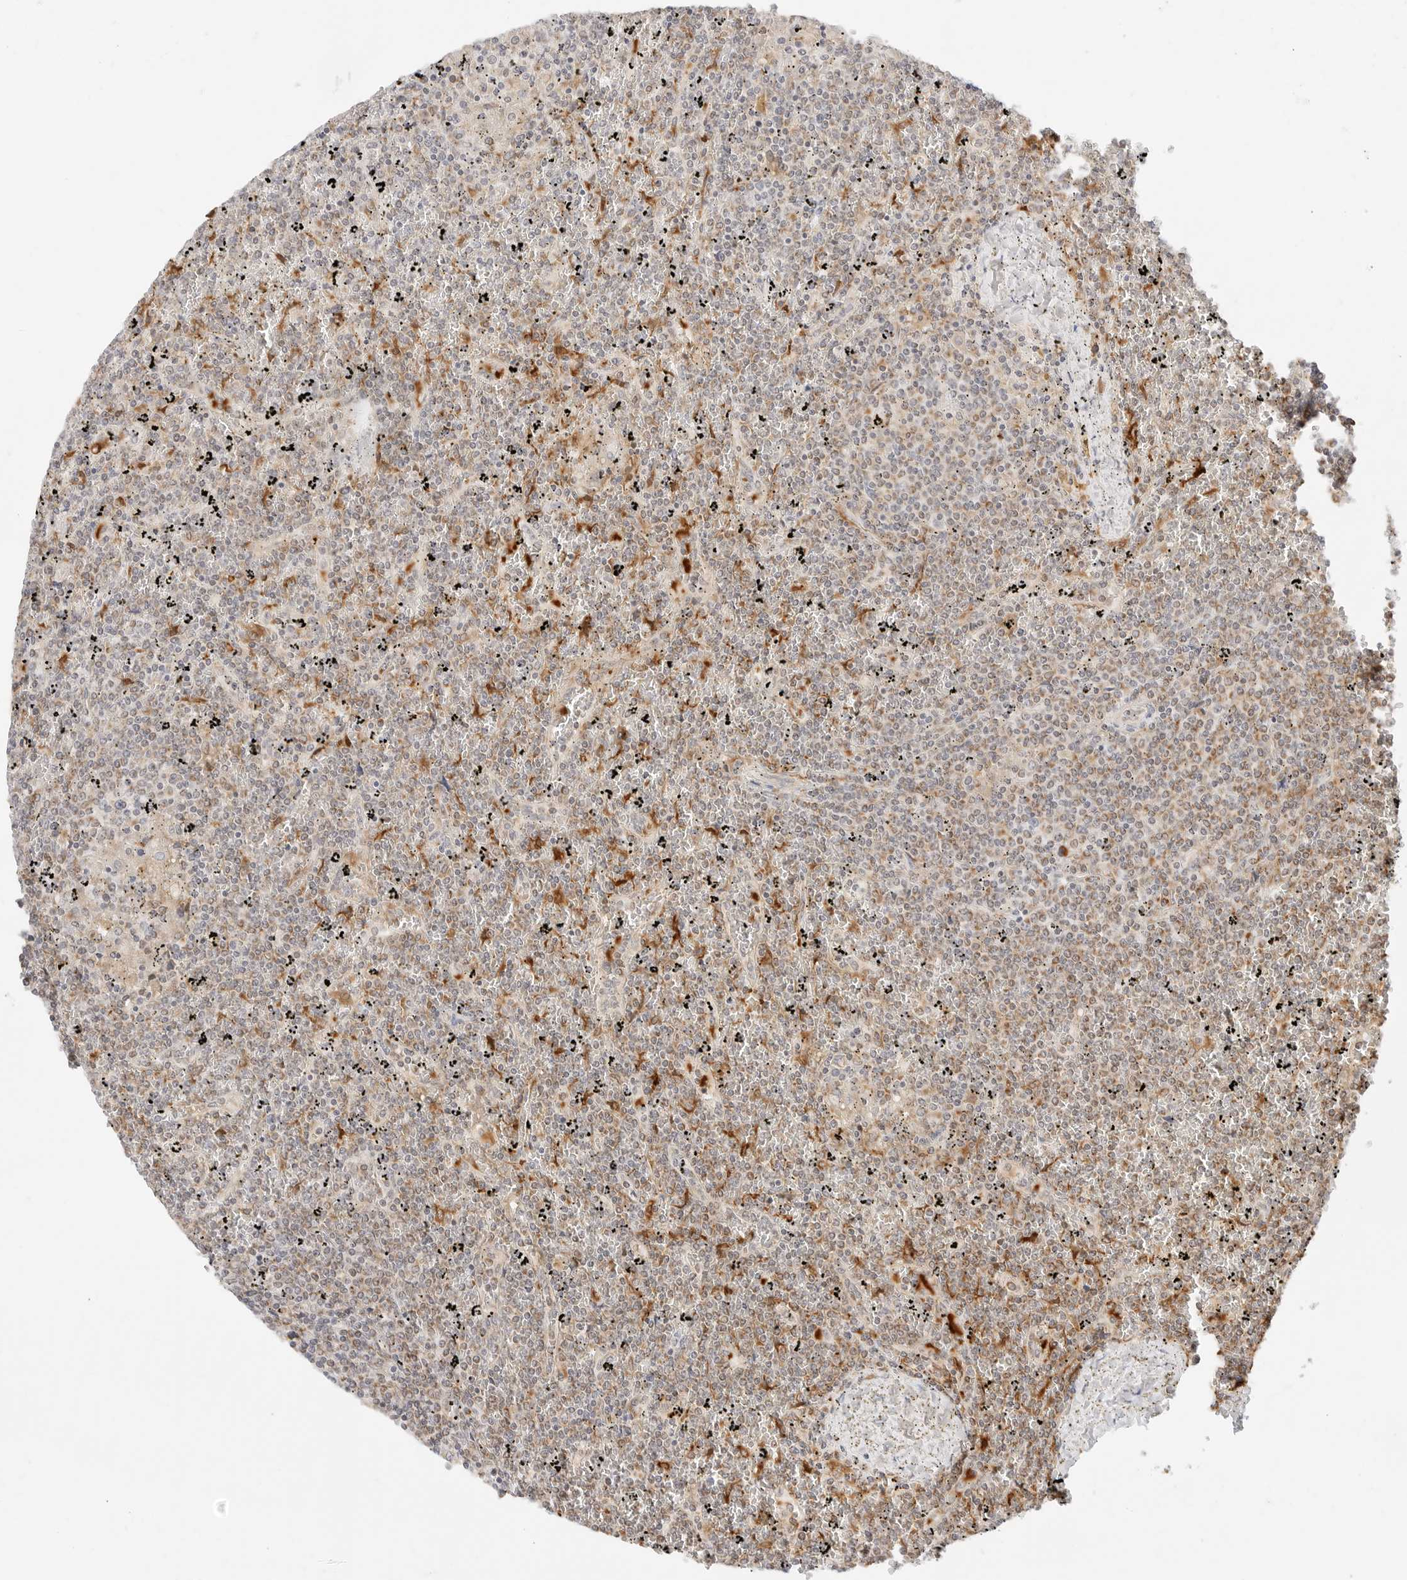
{"staining": {"intensity": "weak", "quantity": ">75%", "location": "cytoplasmic/membranous"}, "tissue": "lymphoma", "cell_type": "Tumor cells", "image_type": "cancer", "snomed": [{"axis": "morphology", "description": "Malignant lymphoma, non-Hodgkin's type, Low grade"}, {"axis": "topography", "description": "Spleen"}], "caption": "There is low levels of weak cytoplasmic/membranous staining in tumor cells of low-grade malignant lymphoma, non-Hodgkin's type, as demonstrated by immunohistochemical staining (brown color).", "gene": "ERO1B", "patient": {"sex": "female", "age": 19}}